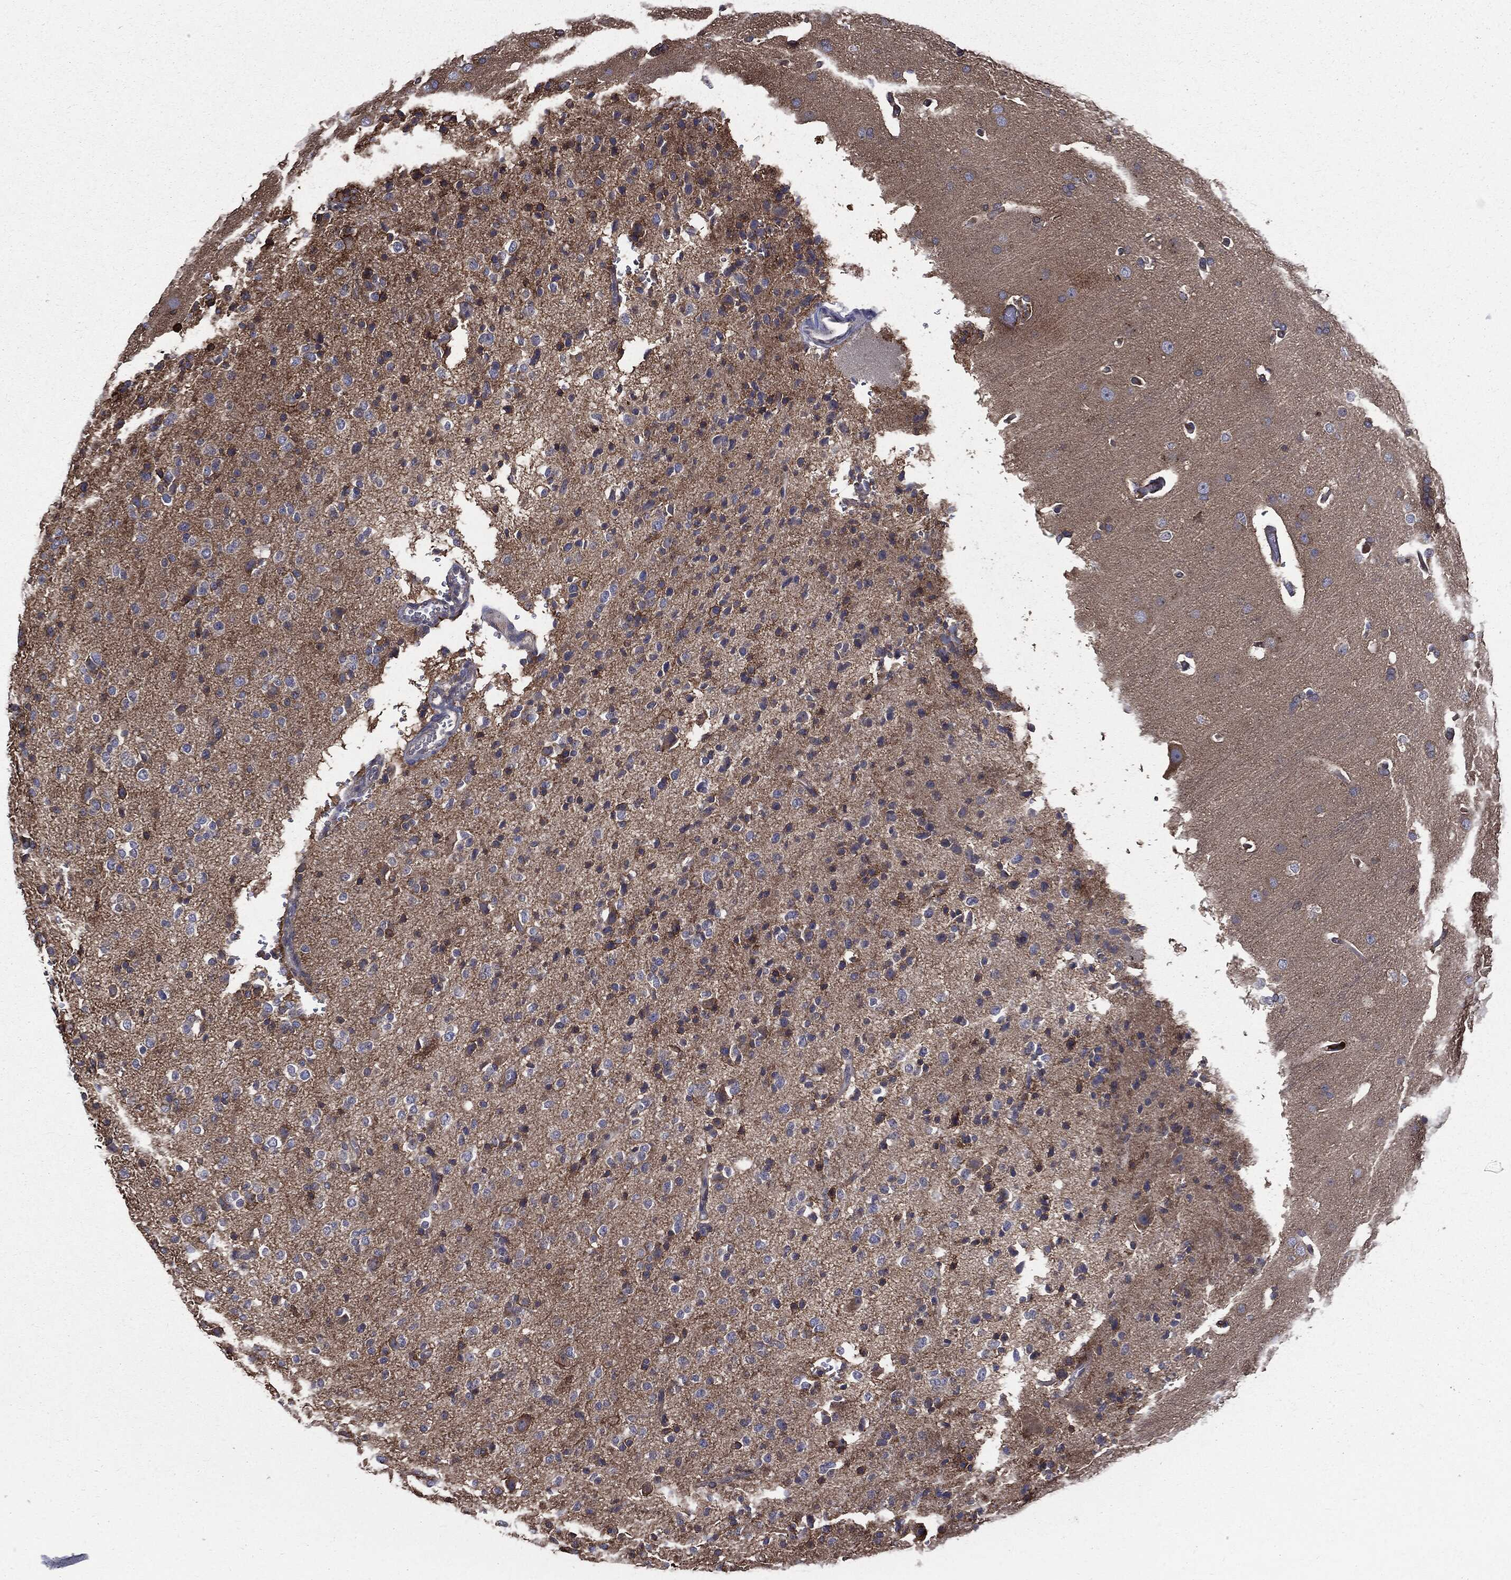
{"staining": {"intensity": "negative", "quantity": "none", "location": "none"}, "tissue": "glioma", "cell_type": "Tumor cells", "image_type": "cancer", "snomed": [{"axis": "morphology", "description": "Glioma, malignant, Low grade"}, {"axis": "topography", "description": "Brain"}], "caption": "There is no significant staining in tumor cells of glioma. (DAB (3,3'-diaminobenzidine) IHC with hematoxylin counter stain).", "gene": "PDCD6IP", "patient": {"sex": "male", "age": 41}}